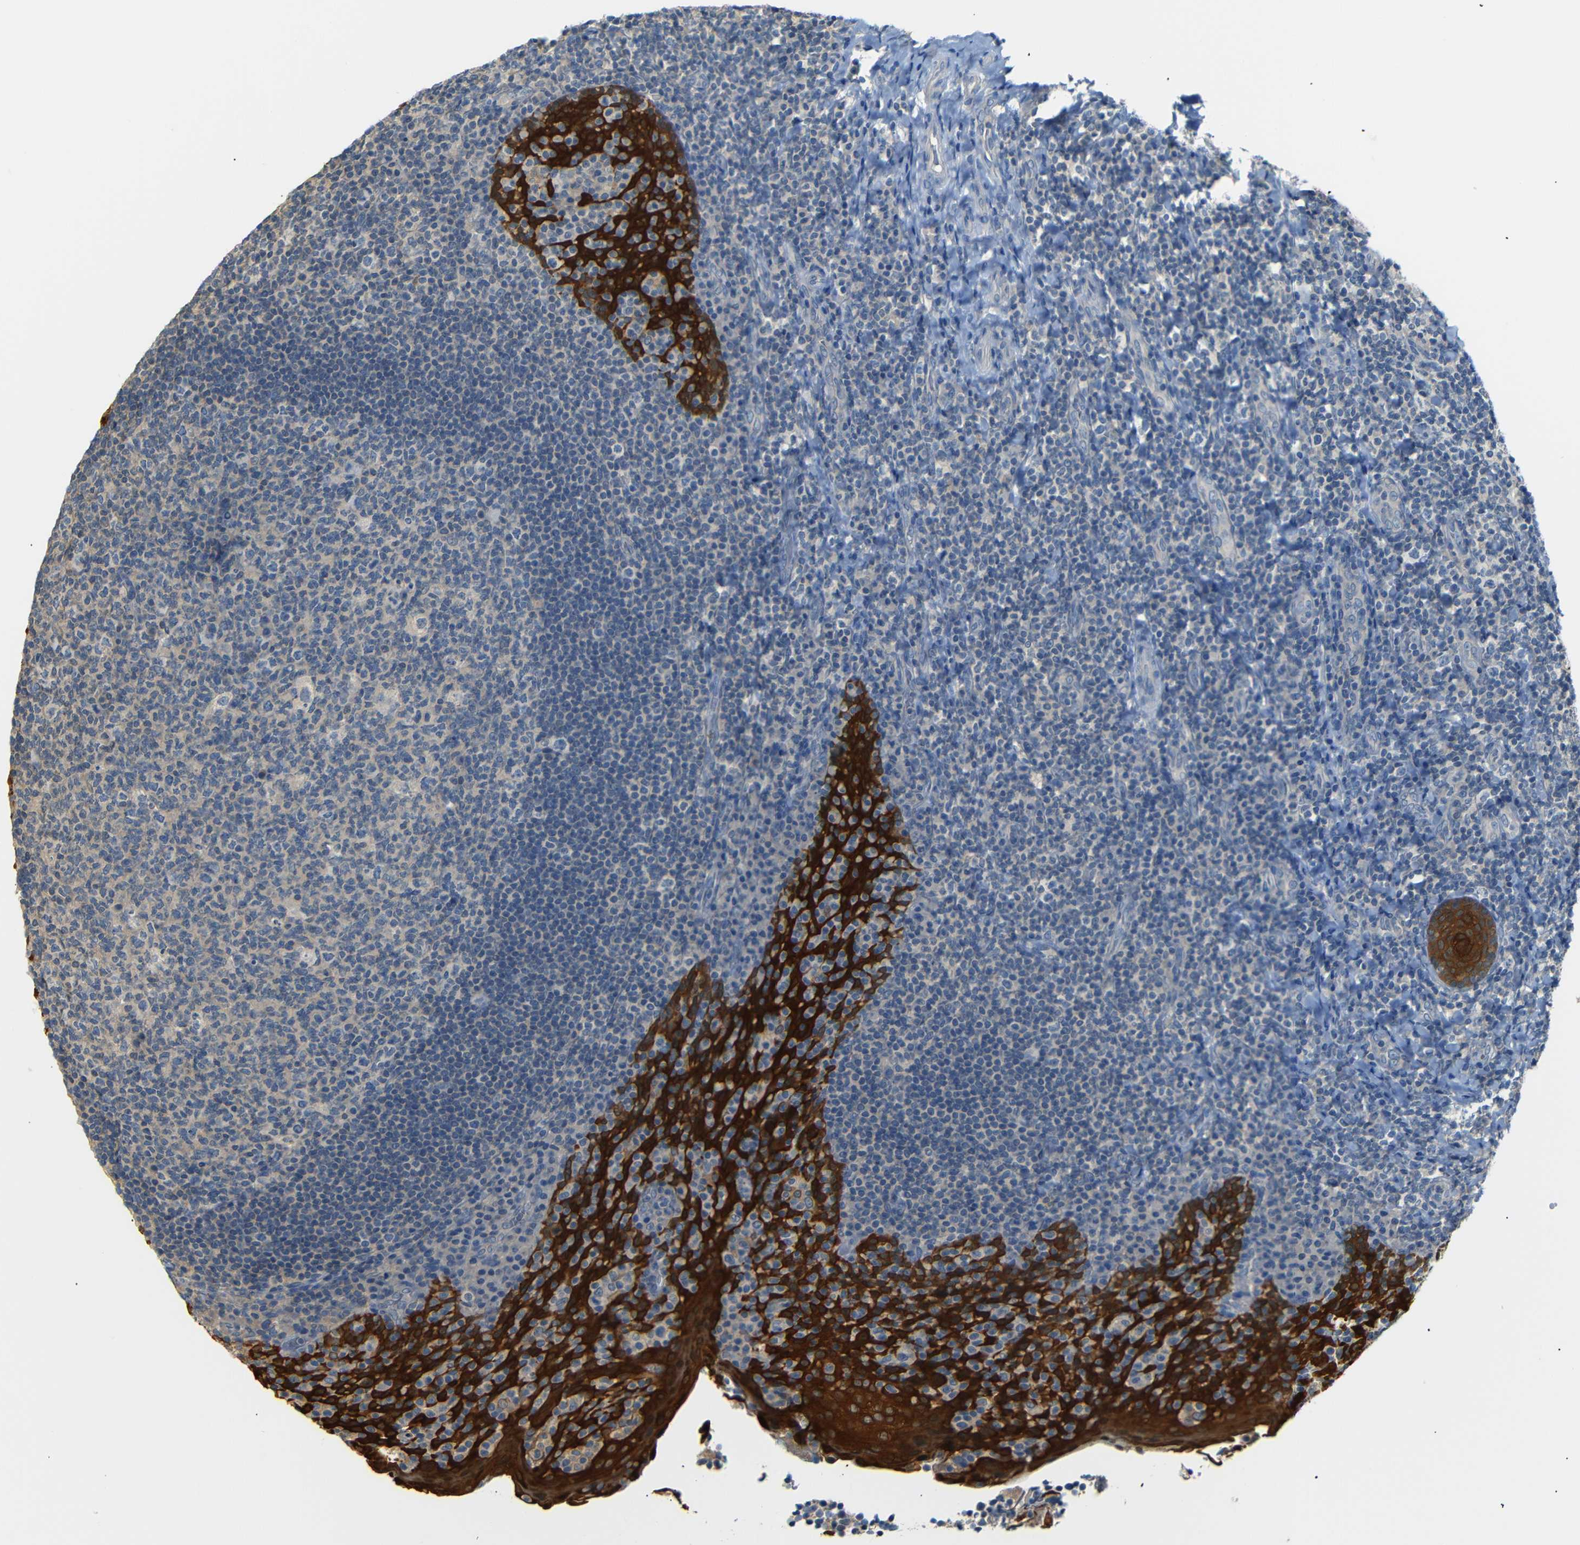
{"staining": {"intensity": "negative", "quantity": "none", "location": "none"}, "tissue": "tonsil", "cell_type": "Germinal center cells", "image_type": "normal", "snomed": [{"axis": "morphology", "description": "Normal tissue, NOS"}, {"axis": "topography", "description": "Tonsil"}], "caption": "Germinal center cells show no significant protein expression in benign tonsil. Nuclei are stained in blue.", "gene": "SFN", "patient": {"sex": "male", "age": 17}}